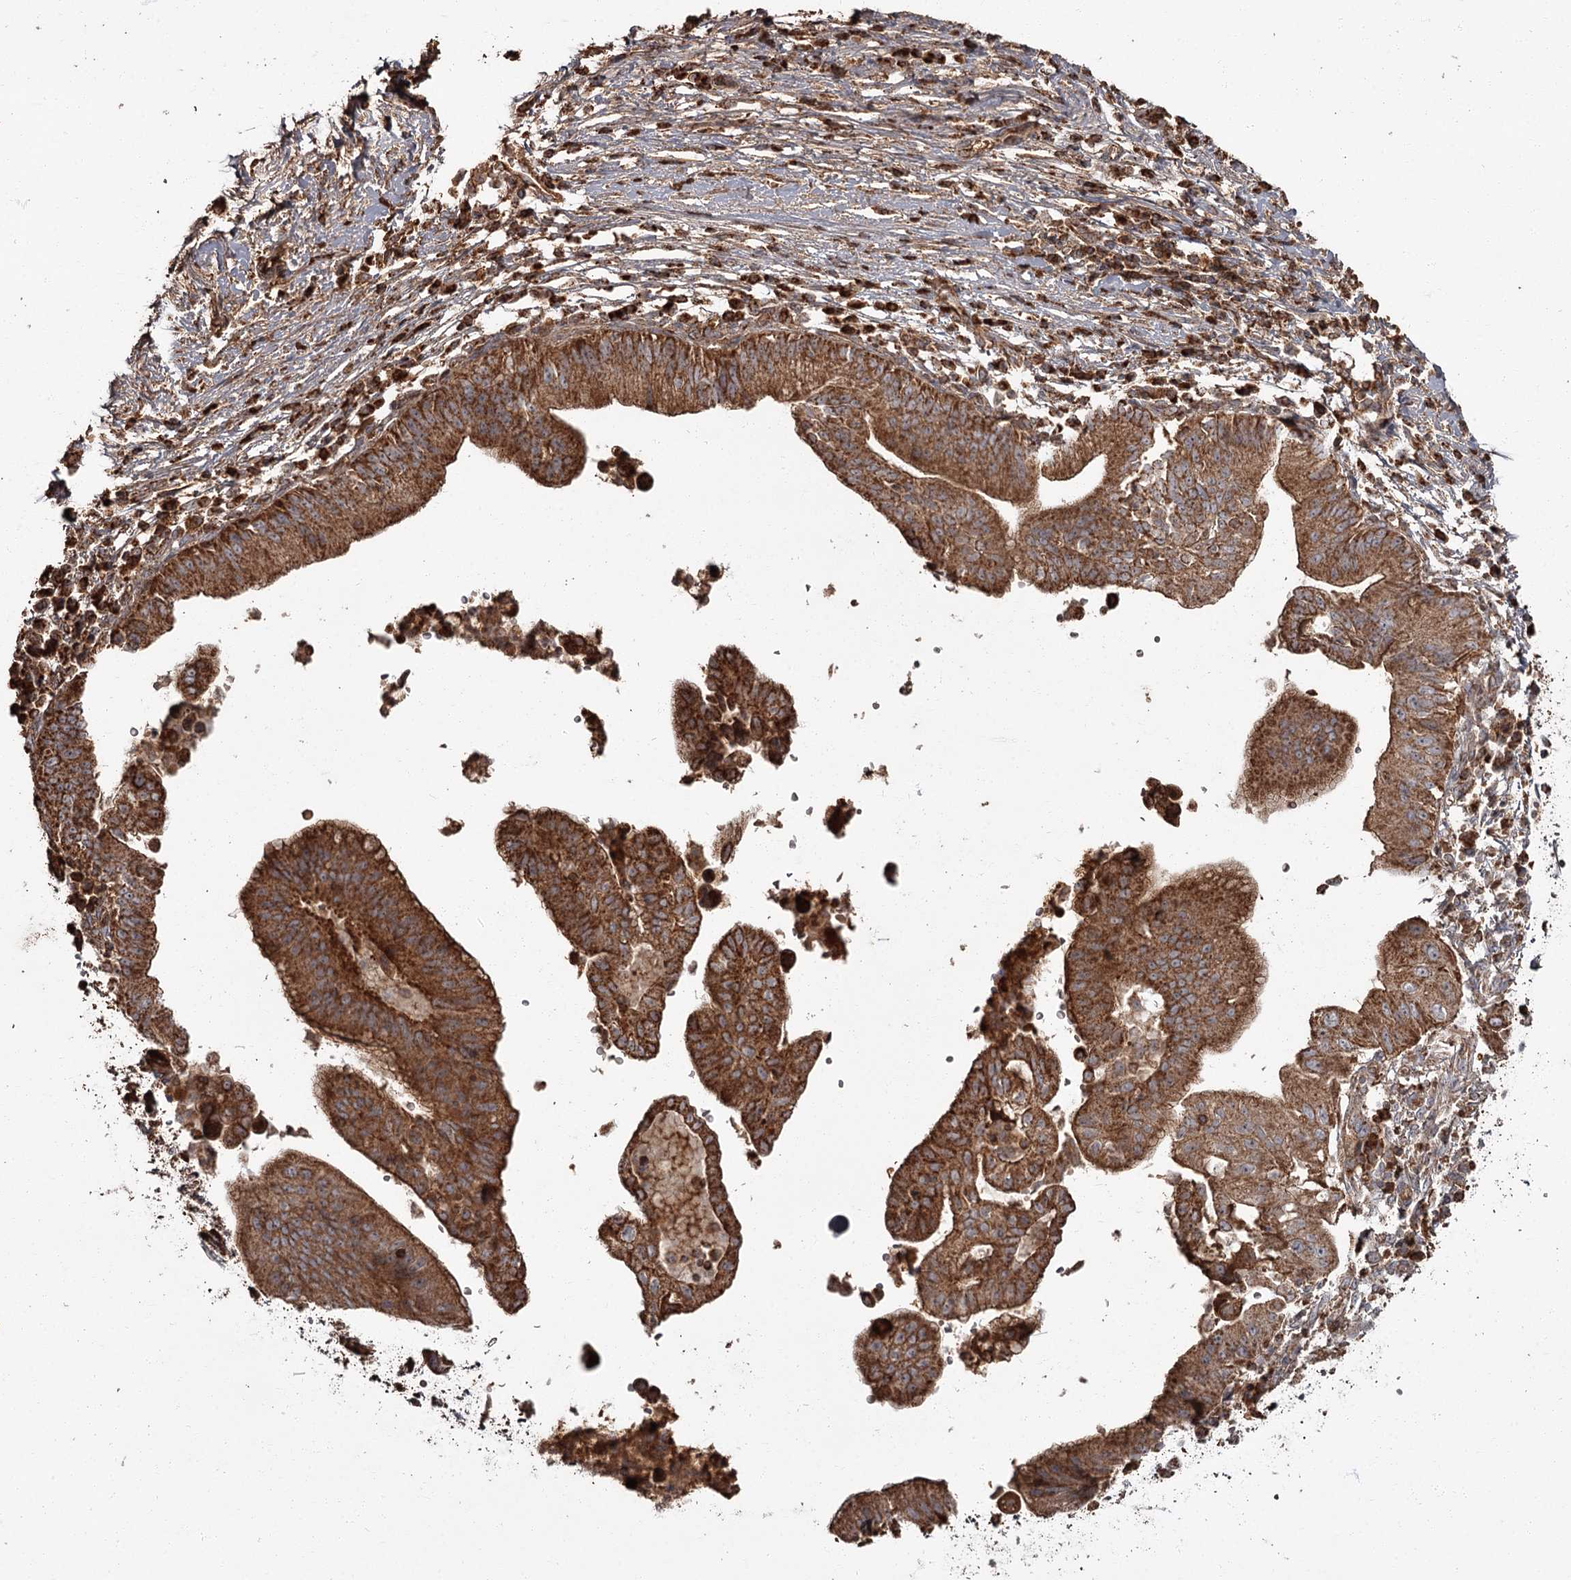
{"staining": {"intensity": "strong", "quantity": ">75%", "location": "cytoplasmic/membranous"}, "tissue": "pancreatic cancer", "cell_type": "Tumor cells", "image_type": "cancer", "snomed": [{"axis": "morphology", "description": "Adenocarcinoma, NOS"}, {"axis": "topography", "description": "Pancreas"}], "caption": "An image of pancreatic cancer stained for a protein shows strong cytoplasmic/membranous brown staining in tumor cells.", "gene": "THAP9", "patient": {"sex": "male", "age": 68}}